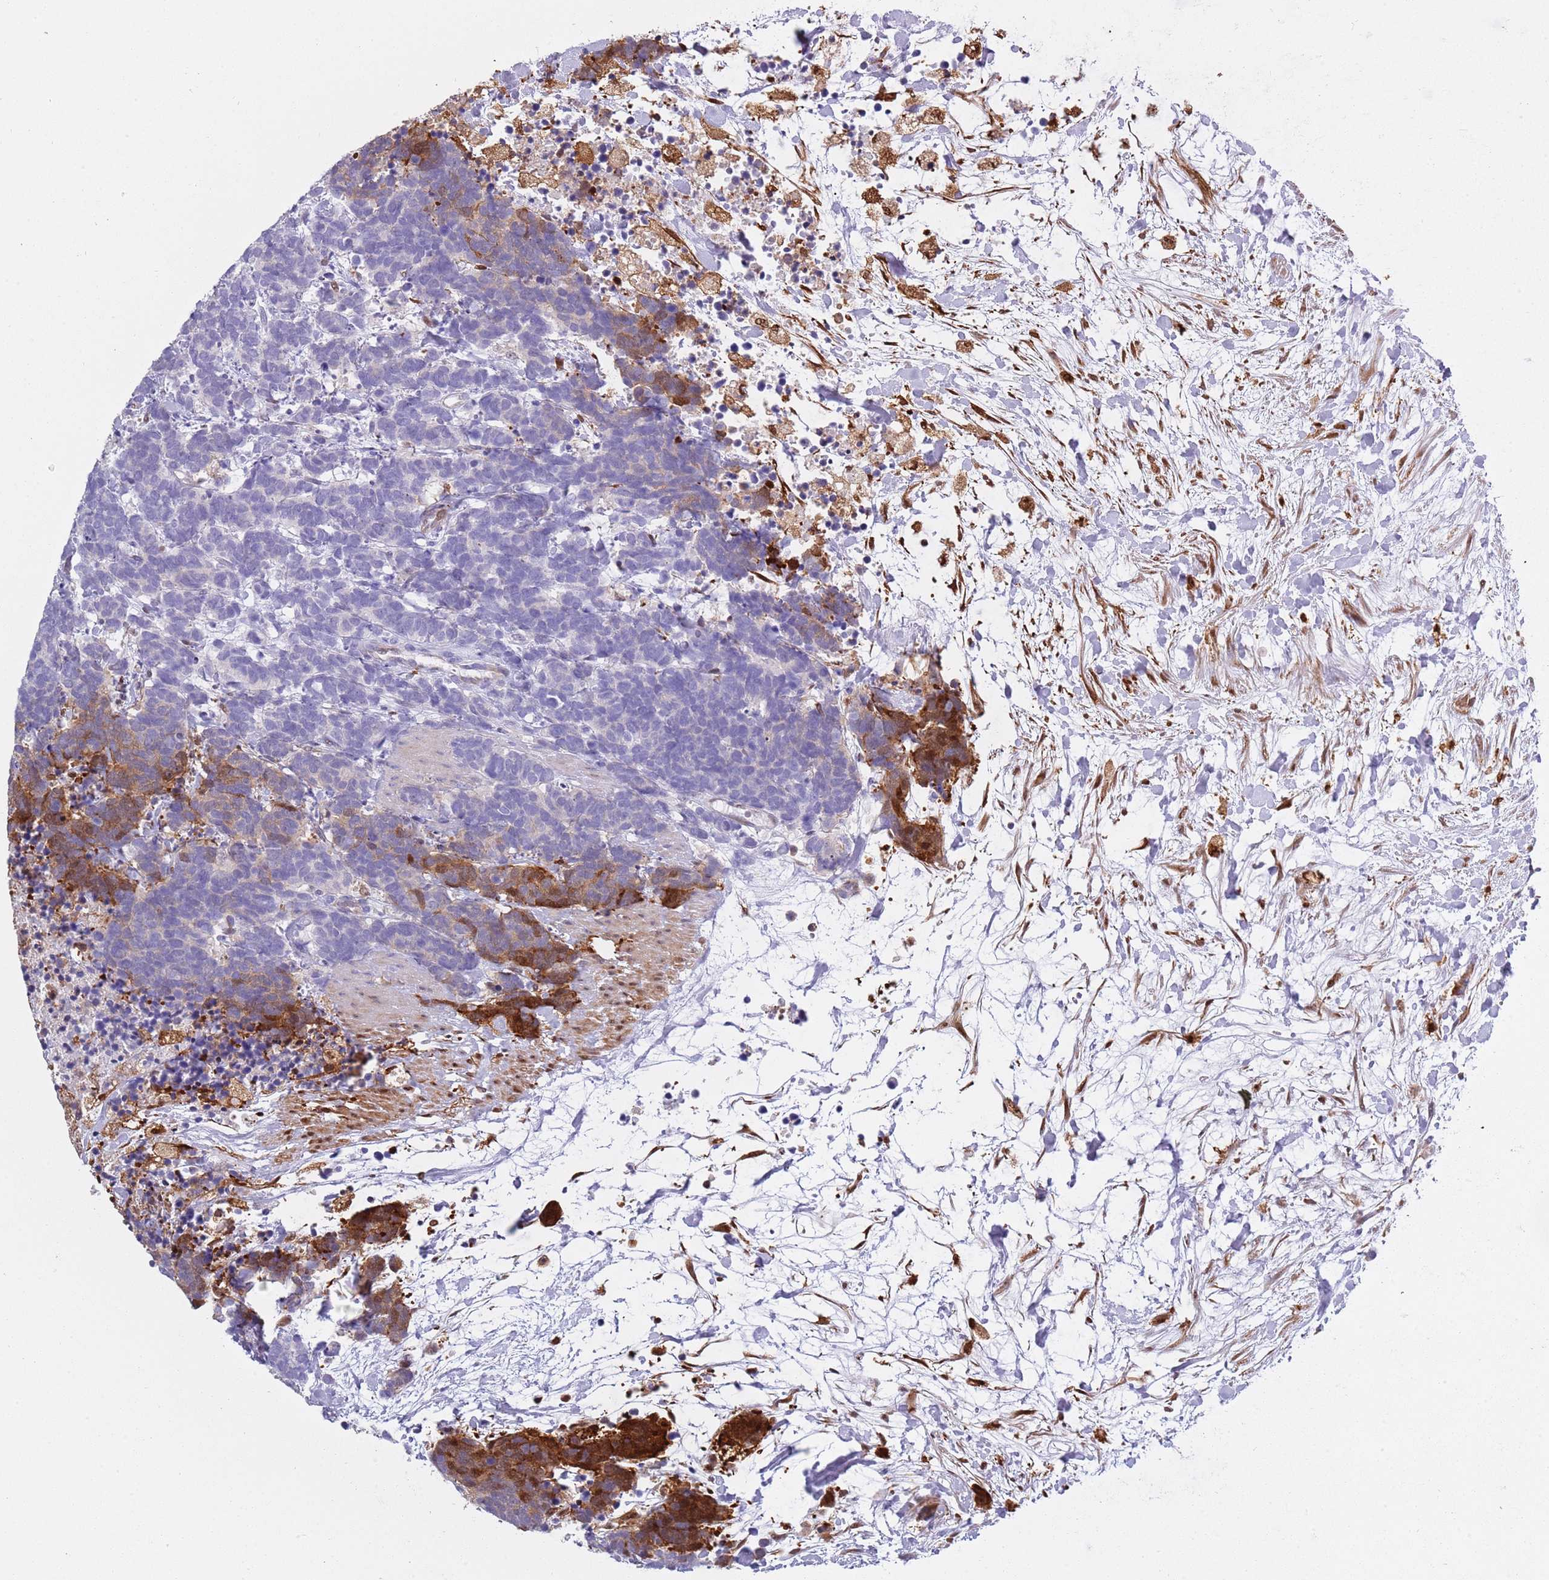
{"staining": {"intensity": "moderate", "quantity": "<25%", "location": "cytoplasmic/membranous"}, "tissue": "carcinoid", "cell_type": "Tumor cells", "image_type": "cancer", "snomed": [{"axis": "morphology", "description": "Carcinoma, NOS"}, {"axis": "morphology", "description": "Carcinoid, malignant, NOS"}, {"axis": "topography", "description": "Prostate"}], "caption": "High-magnification brightfield microscopy of carcinoma stained with DAB (brown) and counterstained with hematoxylin (blue). tumor cells exhibit moderate cytoplasmic/membranous expression is seen in about<25% of cells.", "gene": "NBPF6", "patient": {"sex": "male", "age": 57}}